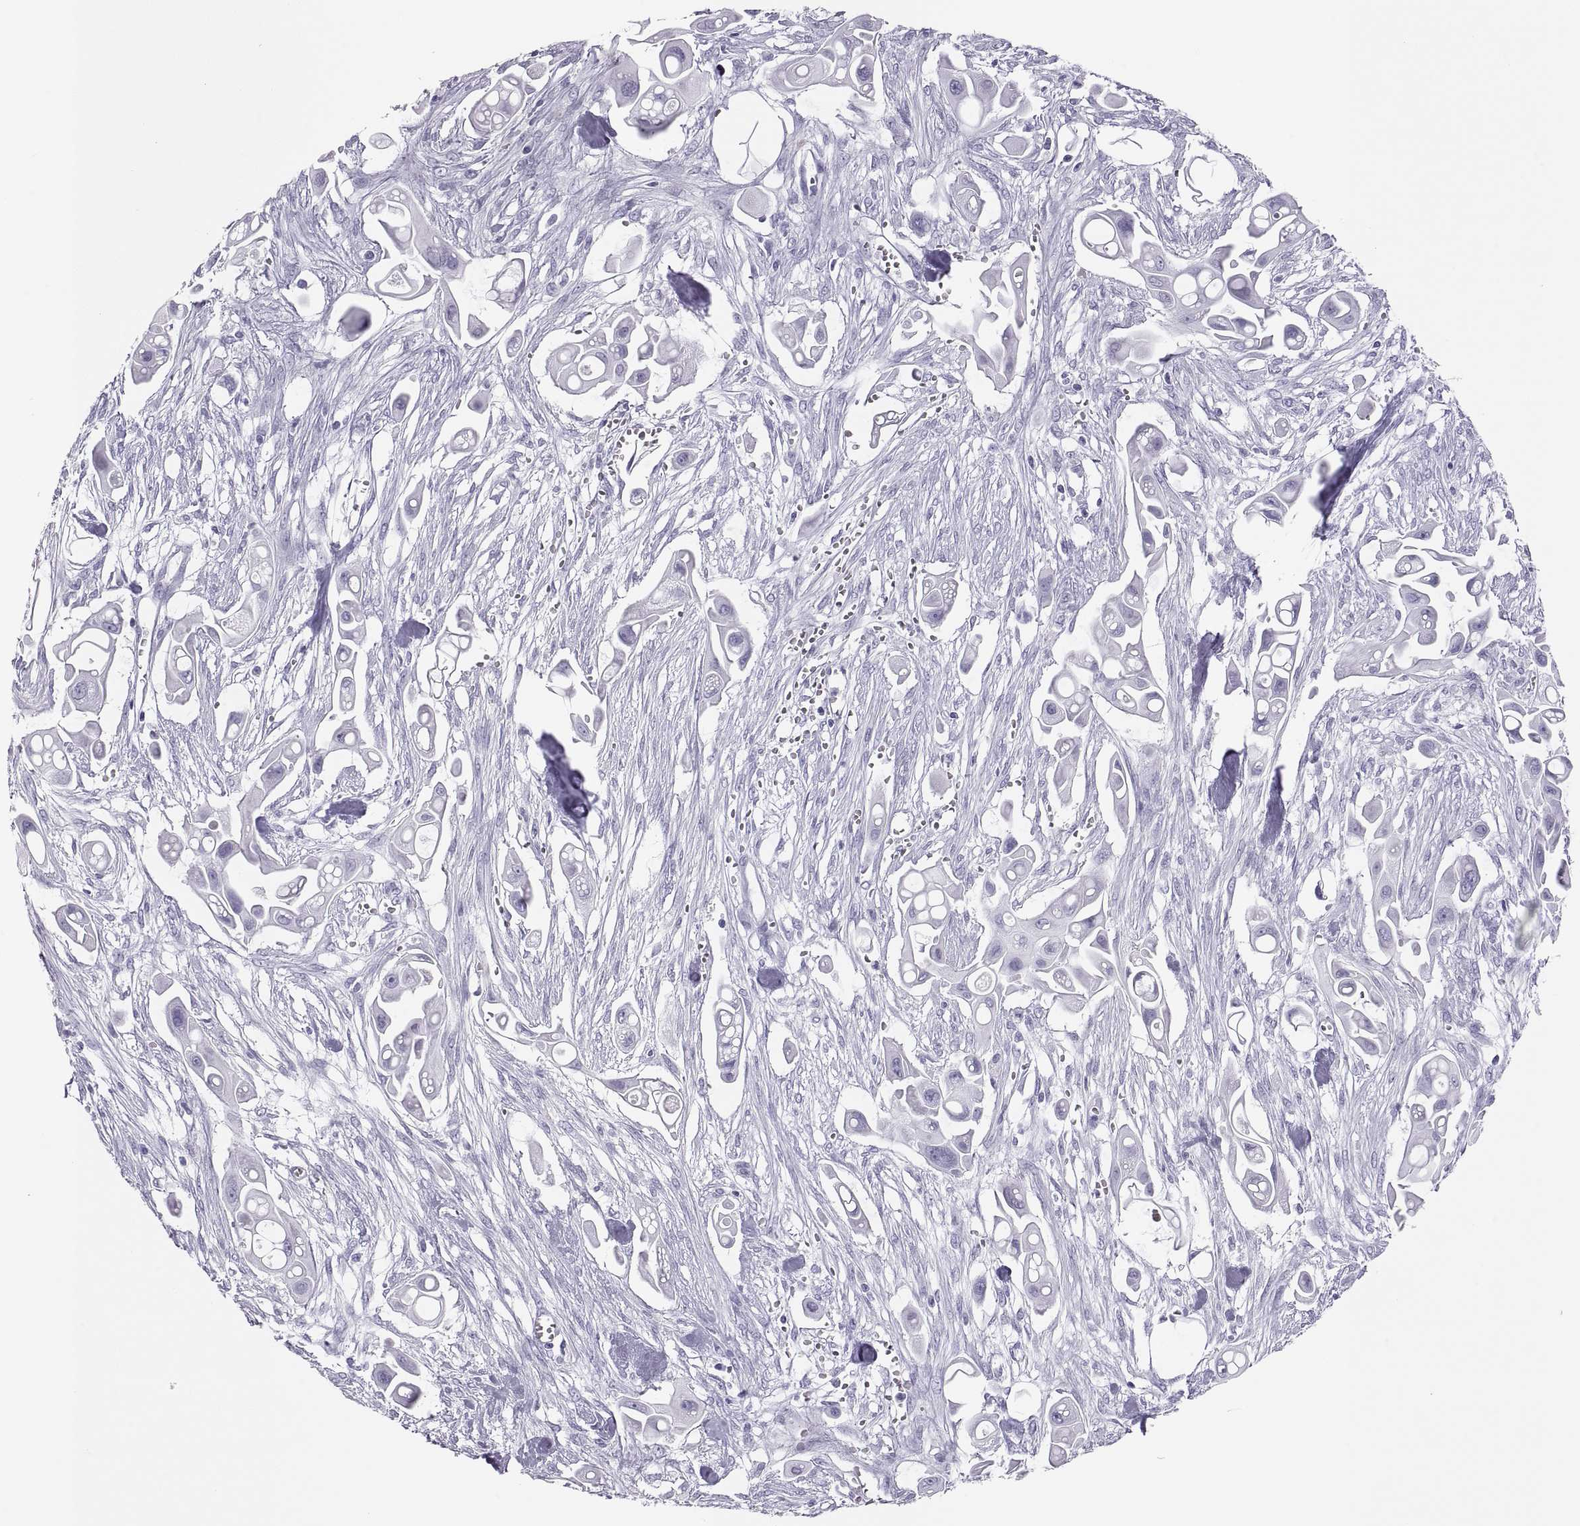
{"staining": {"intensity": "negative", "quantity": "none", "location": "none"}, "tissue": "pancreatic cancer", "cell_type": "Tumor cells", "image_type": "cancer", "snomed": [{"axis": "morphology", "description": "Adenocarcinoma, NOS"}, {"axis": "topography", "description": "Pancreas"}], "caption": "The IHC histopathology image has no significant positivity in tumor cells of adenocarcinoma (pancreatic) tissue.", "gene": "SEMG1", "patient": {"sex": "male", "age": 50}}